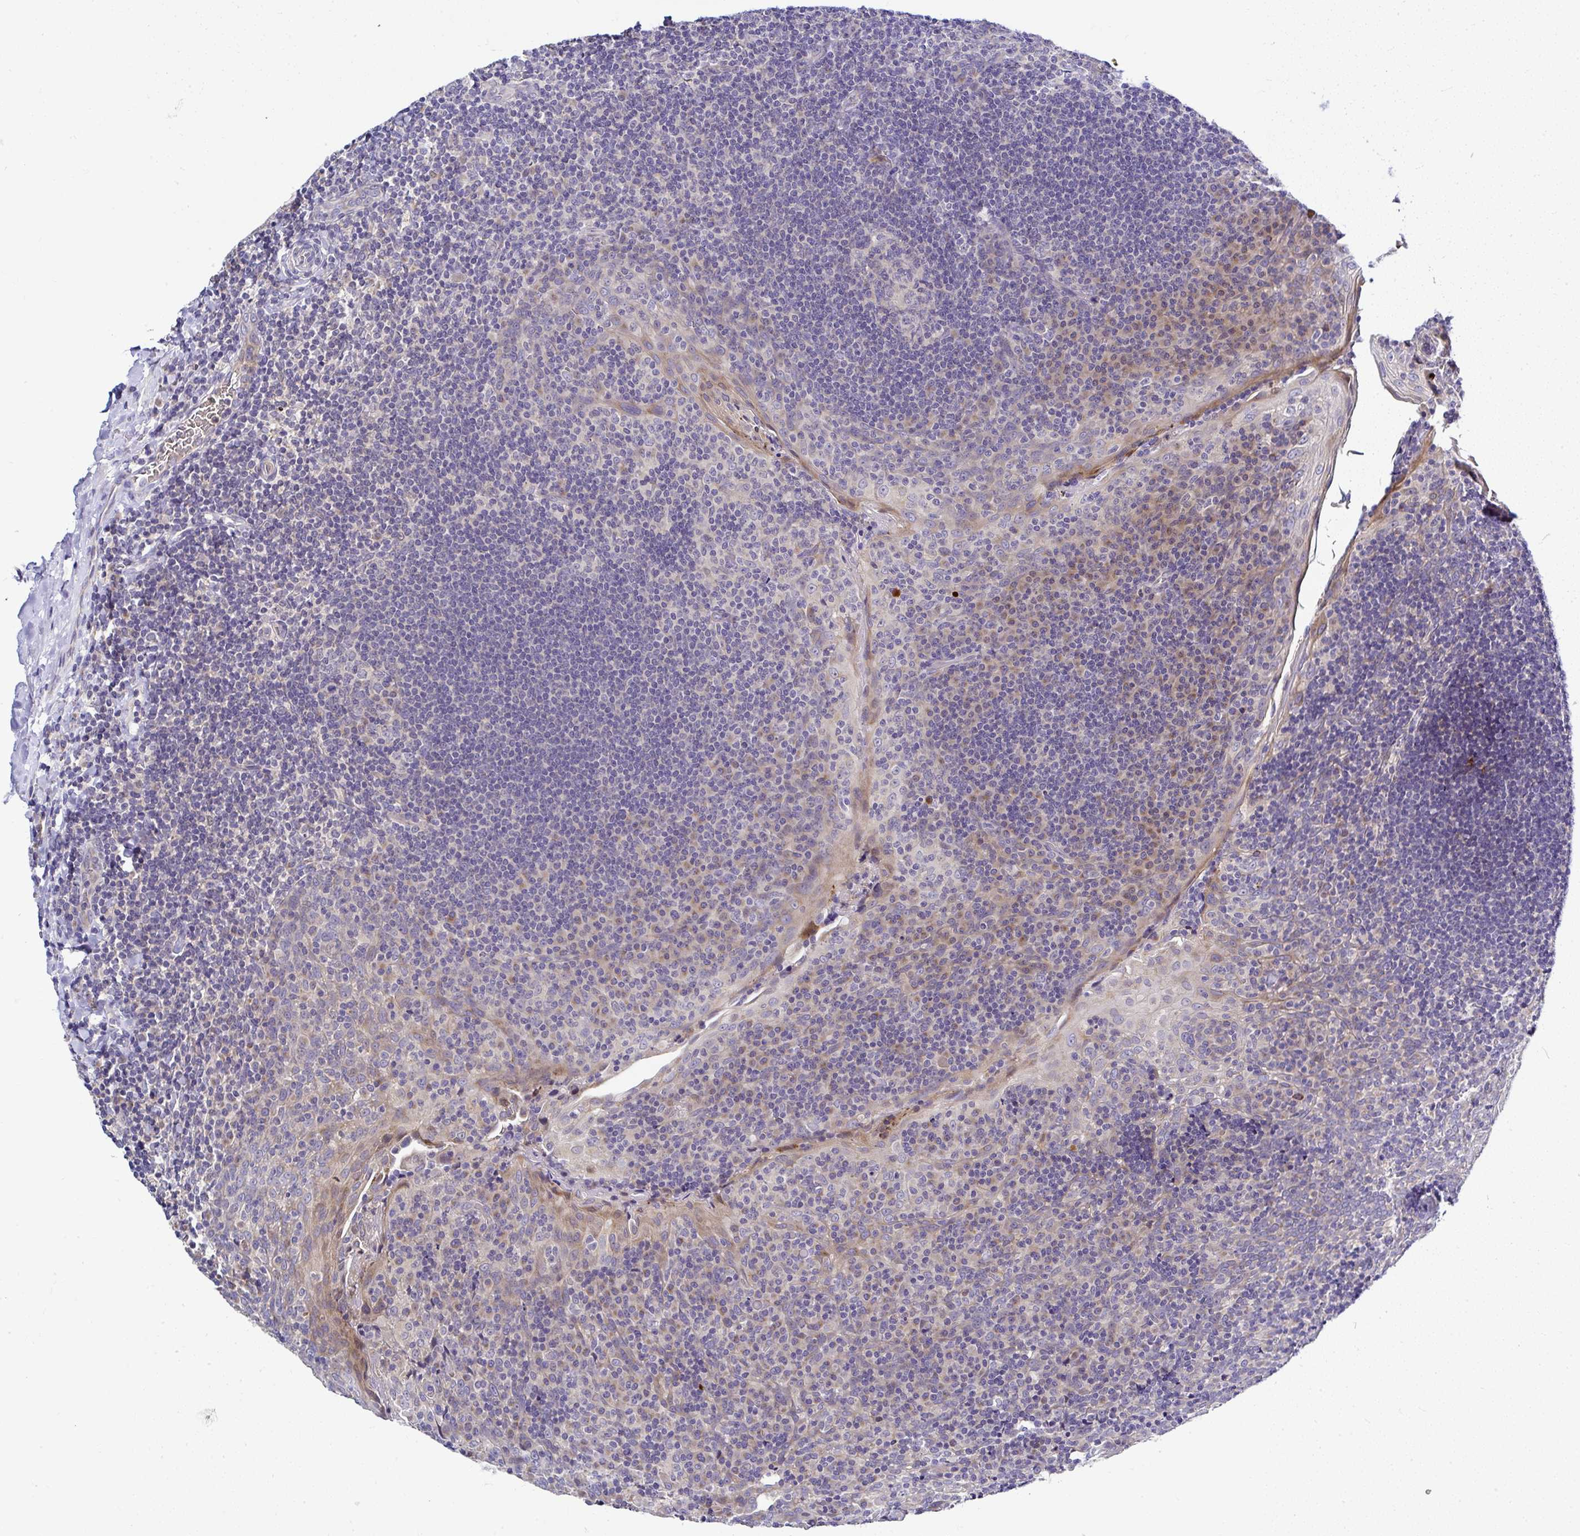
{"staining": {"intensity": "negative", "quantity": "none", "location": "none"}, "tissue": "tonsil", "cell_type": "Germinal center cells", "image_type": "normal", "snomed": [{"axis": "morphology", "description": "Normal tissue, NOS"}, {"axis": "topography", "description": "Tonsil"}], "caption": "Immunohistochemical staining of unremarkable human tonsil demonstrates no significant positivity in germinal center cells.", "gene": "DEPDC5", "patient": {"sex": "male", "age": 17}}